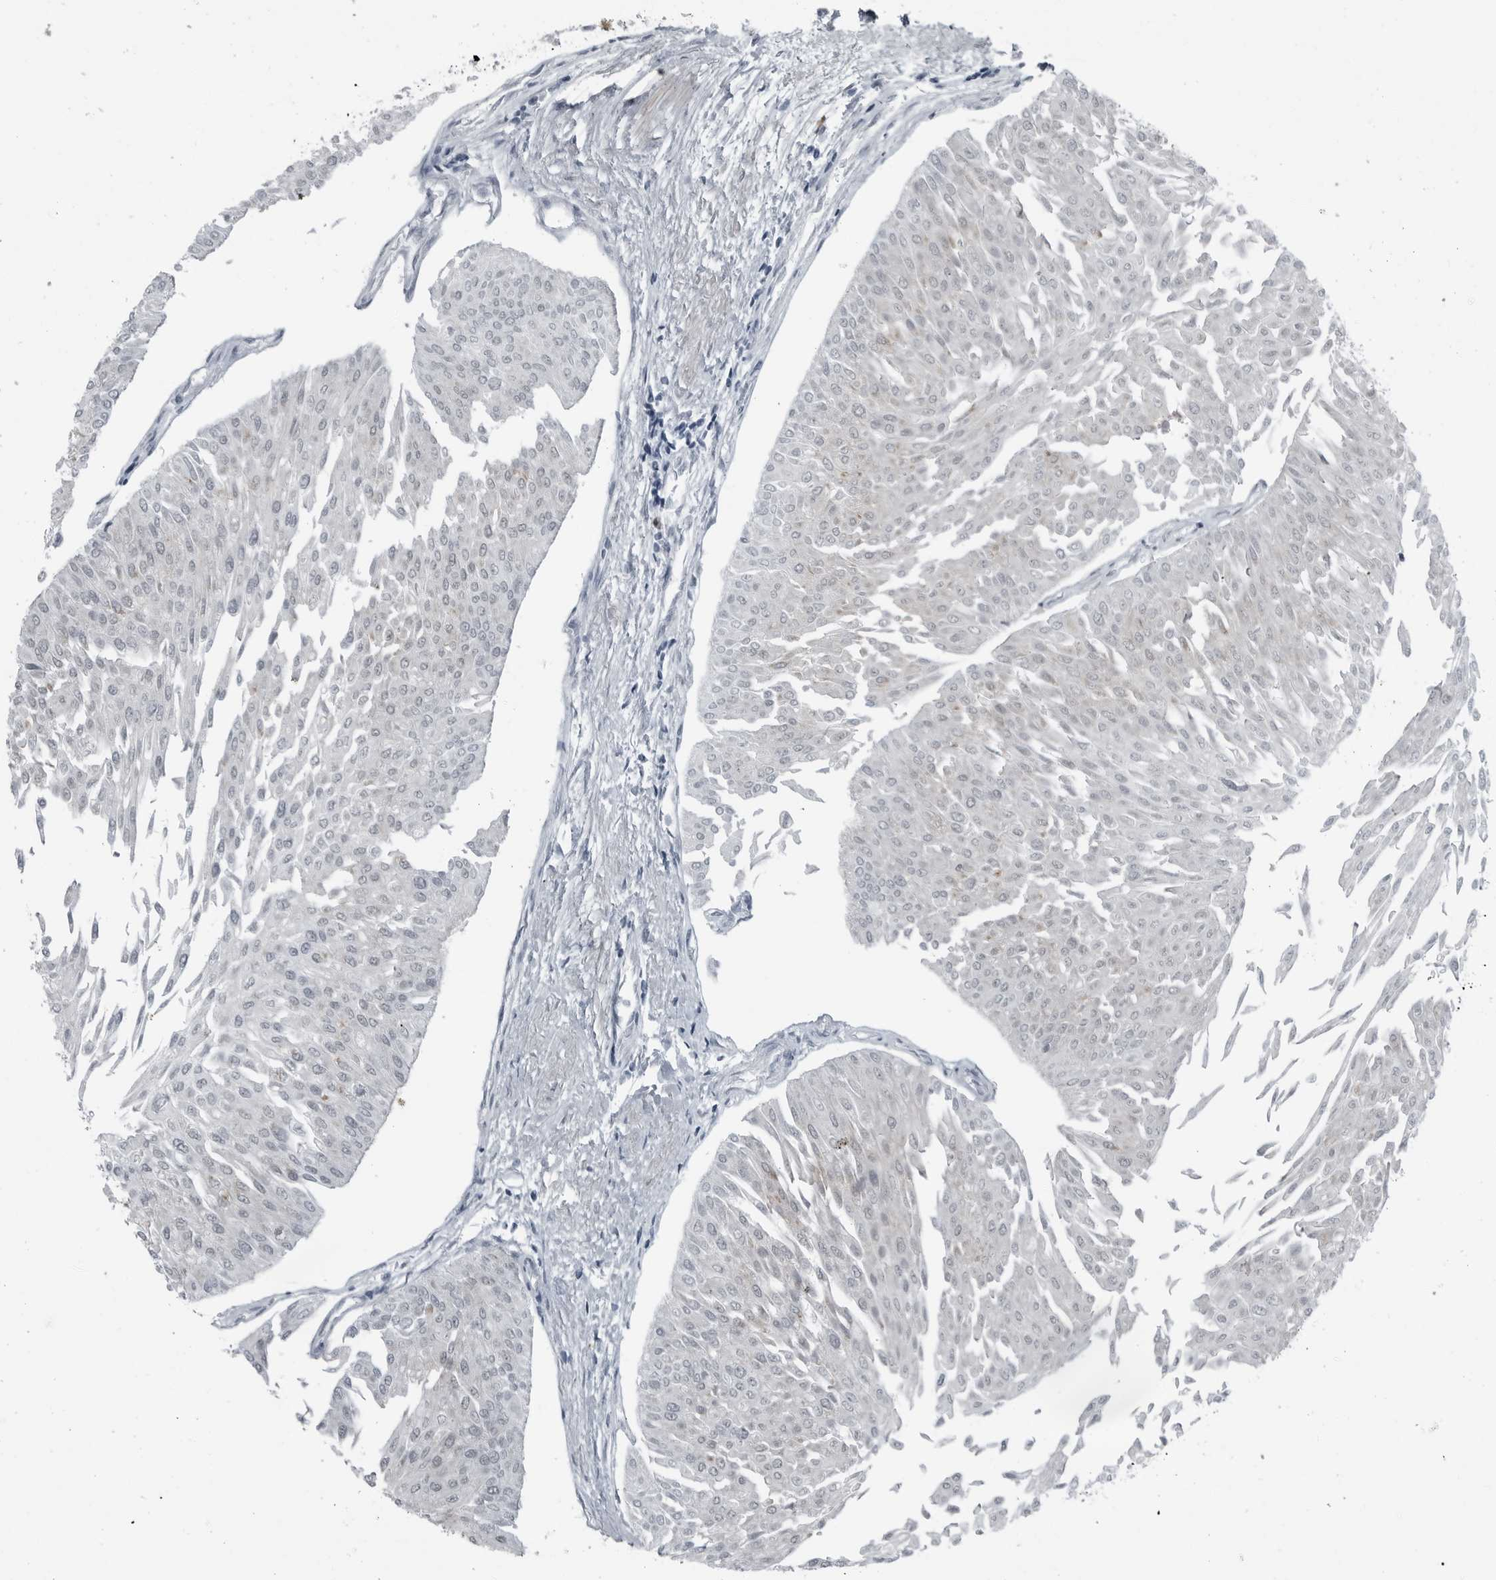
{"staining": {"intensity": "negative", "quantity": "none", "location": "none"}, "tissue": "urothelial cancer", "cell_type": "Tumor cells", "image_type": "cancer", "snomed": [{"axis": "morphology", "description": "Urothelial carcinoma, Low grade"}, {"axis": "topography", "description": "Urinary bladder"}], "caption": "Tumor cells are negative for protein expression in human urothelial carcinoma (low-grade).", "gene": "GAK", "patient": {"sex": "male", "age": 67}}